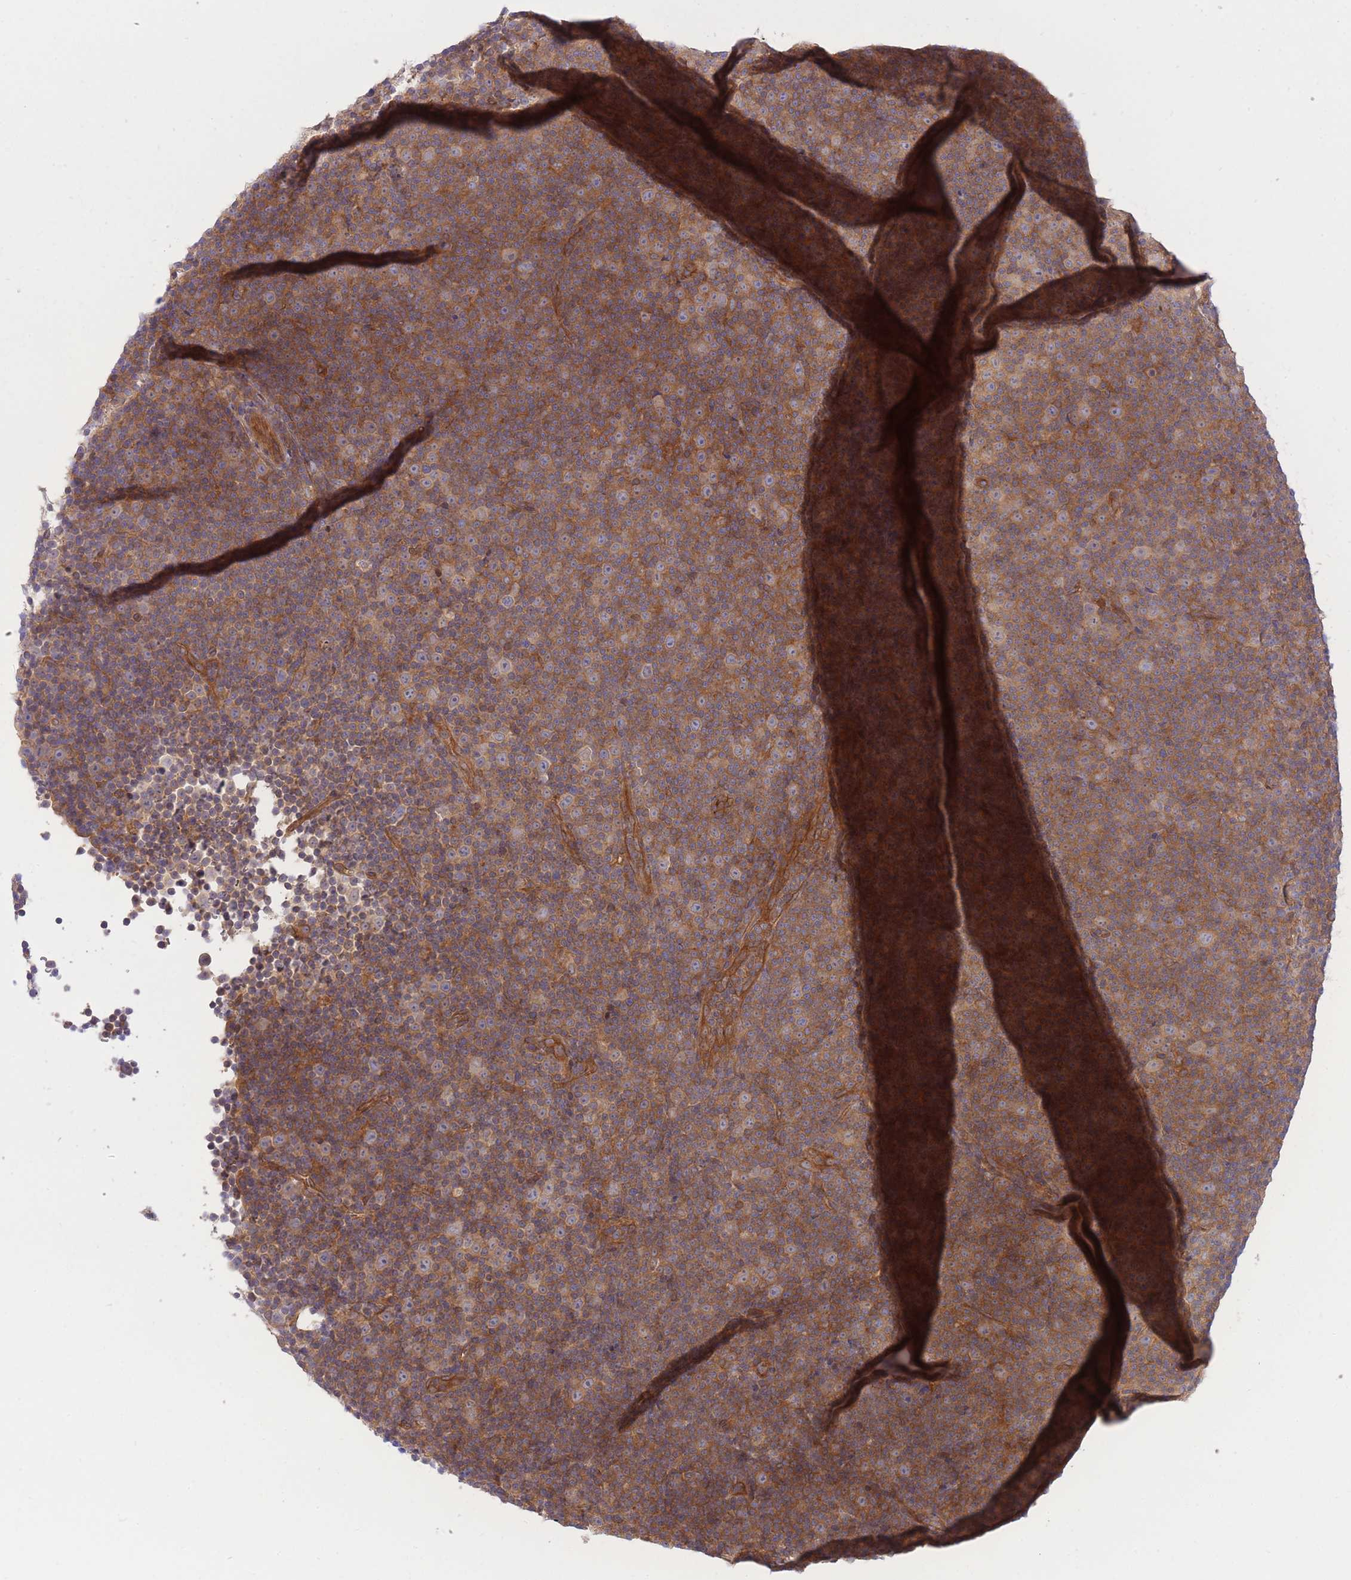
{"staining": {"intensity": "moderate", "quantity": ">75%", "location": "cytoplasmic/membranous"}, "tissue": "lymphoma", "cell_type": "Tumor cells", "image_type": "cancer", "snomed": [{"axis": "morphology", "description": "Malignant lymphoma, non-Hodgkin's type, Low grade"}, {"axis": "topography", "description": "Lymph node"}], "caption": "Lymphoma stained for a protein exhibits moderate cytoplasmic/membranous positivity in tumor cells.", "gene": "PREP", "patient": {"sex": "female", "age": 67}}